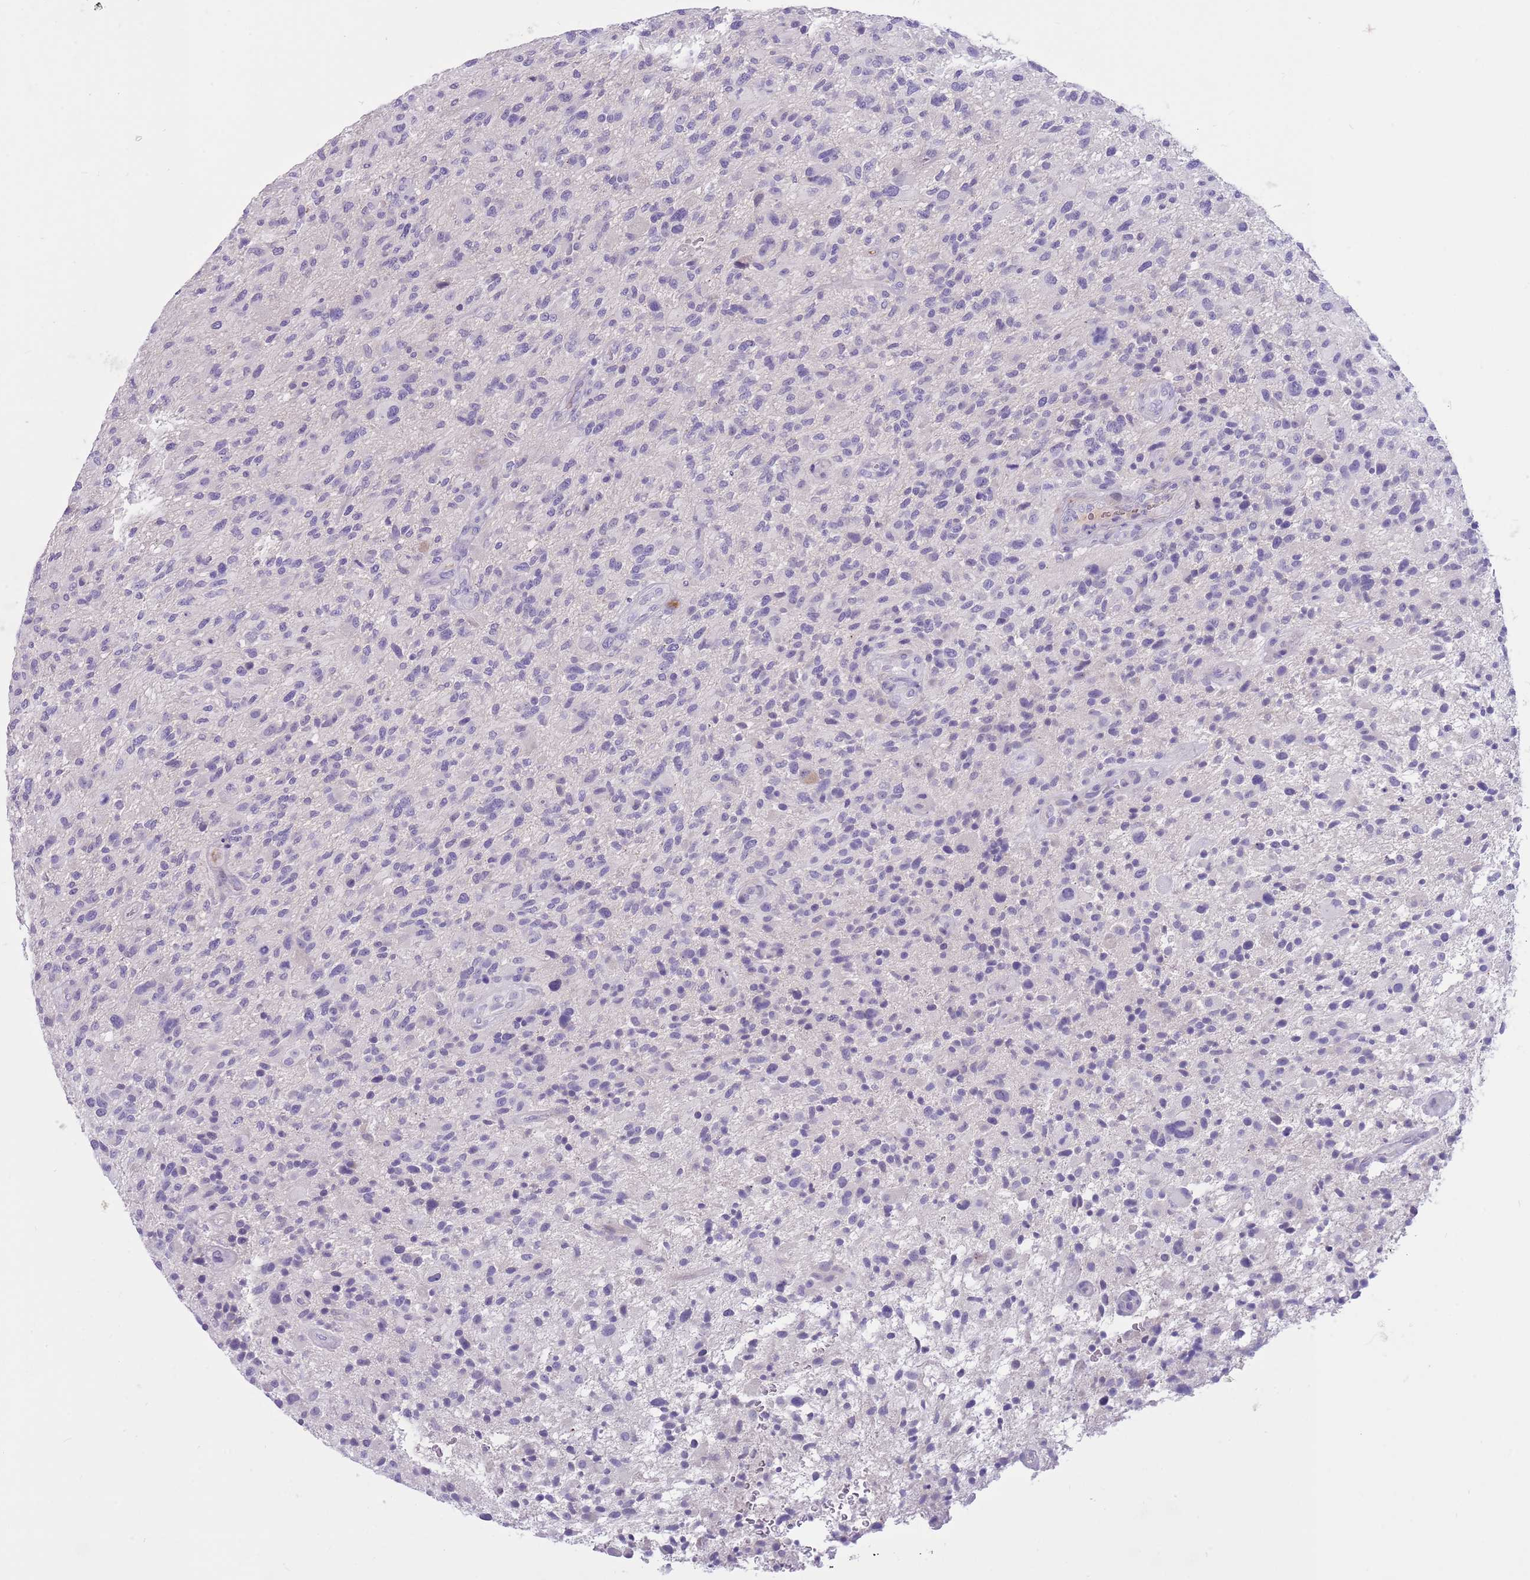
{"staining": {"intensity": "negative", "quantity": "none", "location": "none"}, "tissue": "glioma", "cell_type": "Tumor cells", "image_type": "cancer", "snomed": [{"axis": "morphology", "description": "Glioma, malignant, High grade"}, {"axis": "topography", "description": "Brain"}], "caption": "DAB (3,3'-diaminobenzidine) immunohistochemical staining of glioma displays no significant expression in tumor cells.", "gene": "LEPROTL1", "patient": {"sex": "male", "age": 47}}